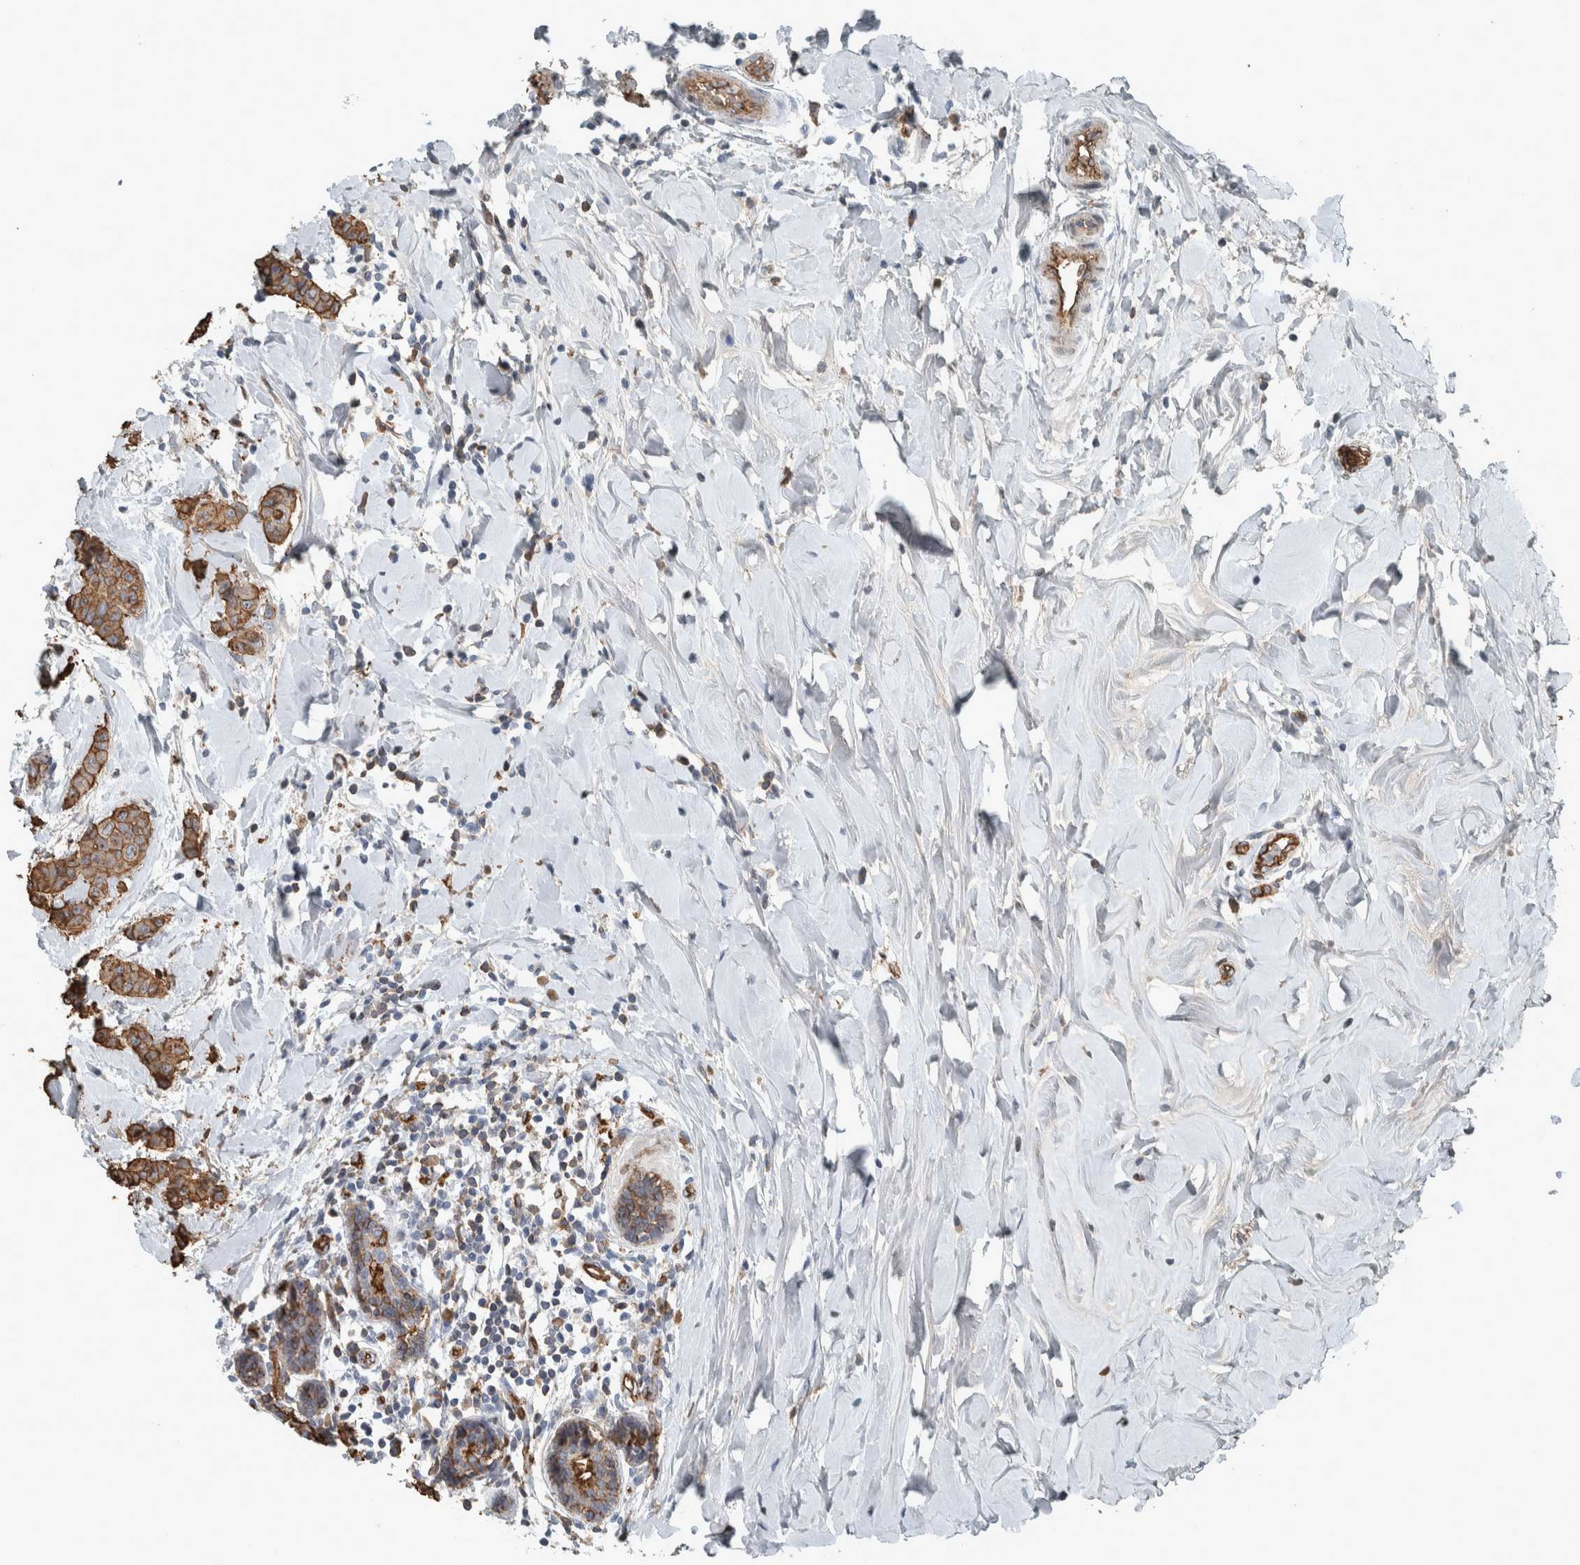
{"staining": {"intensity": "moderate", "quantity": ">75%", "location": "cytoplasmic/membranous"}, "tissue": "breast cancer", "cell_type": "Tumor cells", "image_type": "cancer", "snomed": [{"axis": "morphology", "description": "Normal tissue, NOS"}, {"axis": "morphology", "description": "Duct carcinoma"}, {"axis": "topography", "description": "Breast"}], "caption": "Infiltrating ductal carcinoma (breast) tissue demonstrates moderate cytoplasmic/membranous expression in about >75% of tumor cells", "gene": "LBP", "patient": {"sex": "female", "age": 40}}